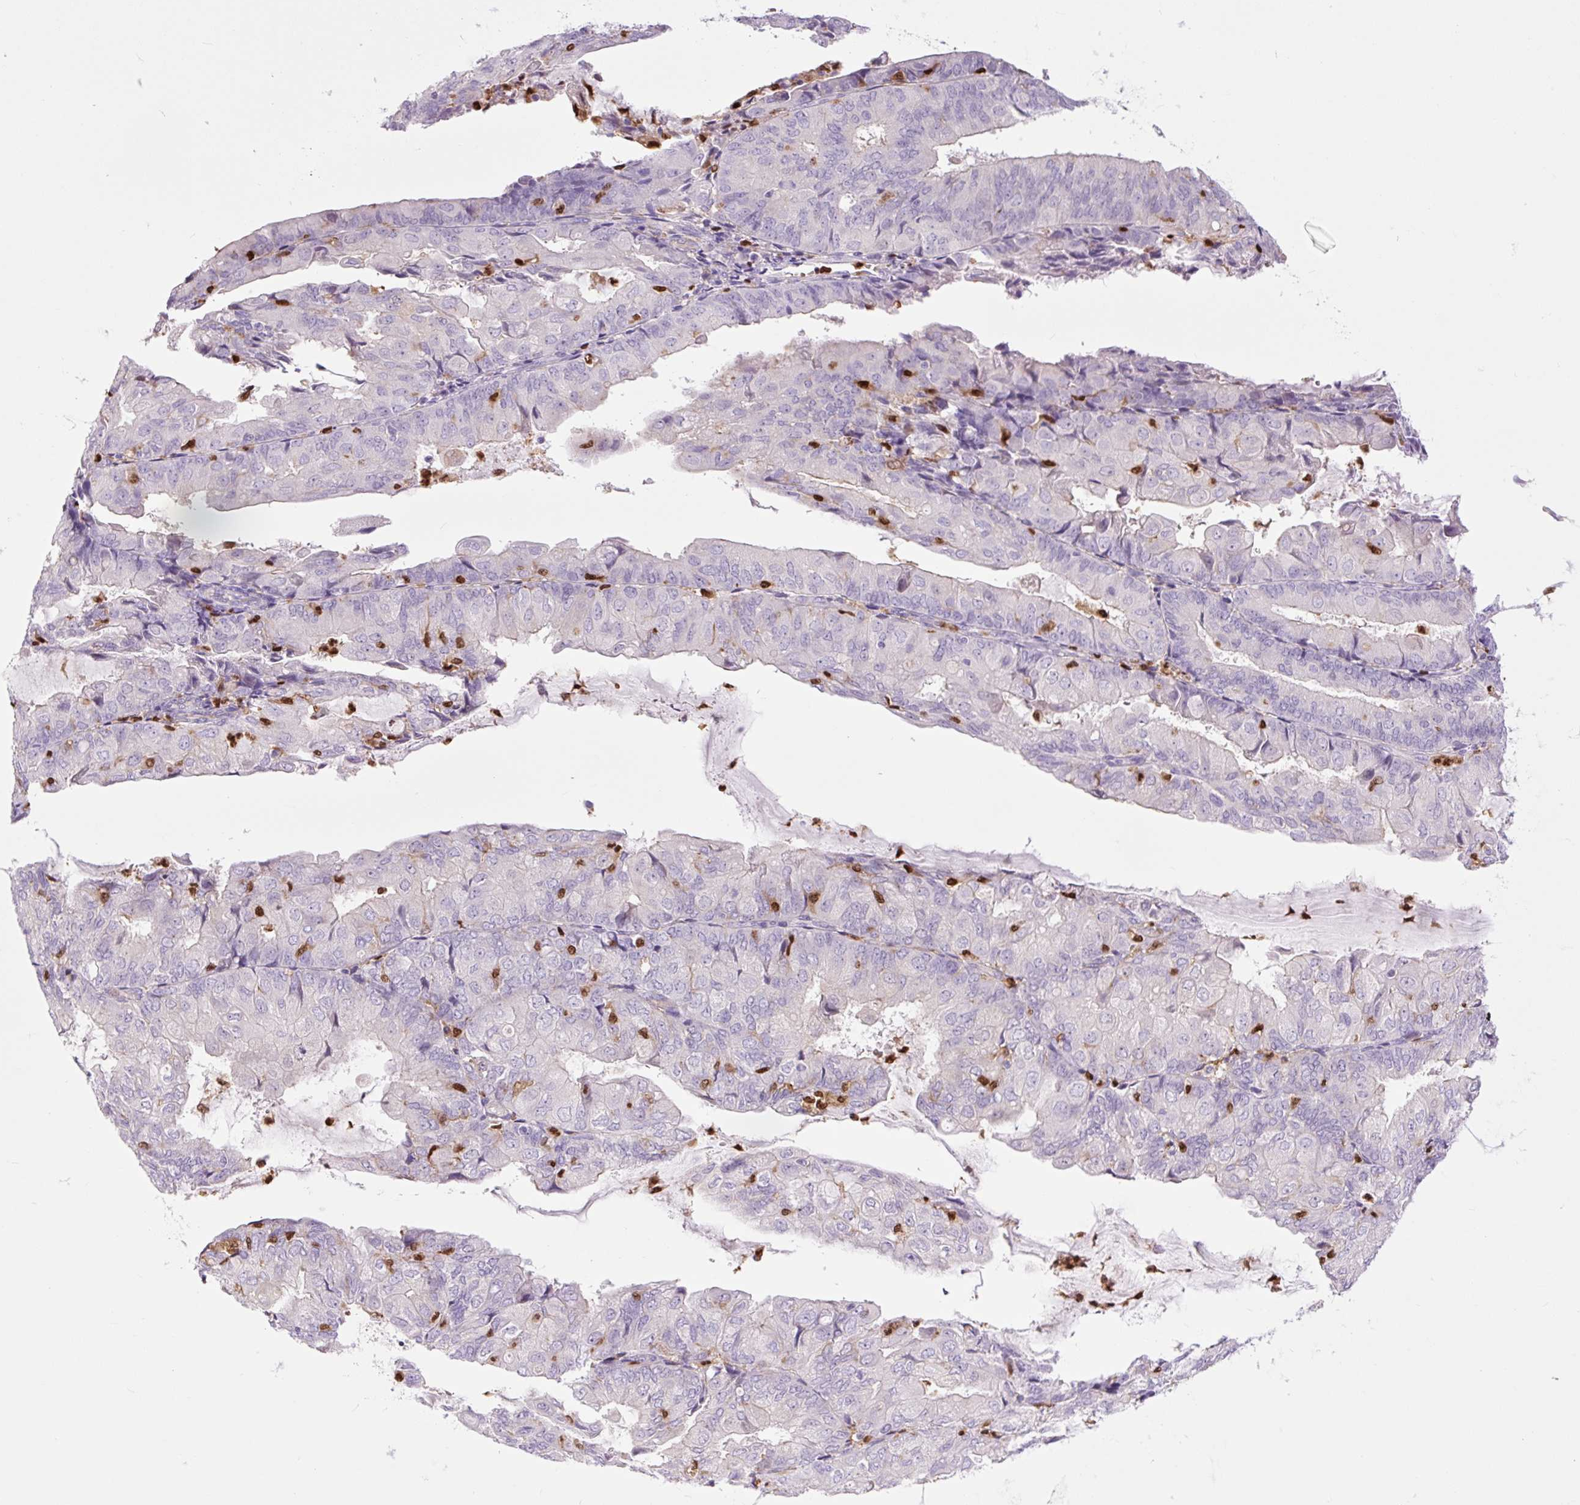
{"staining": {"intensity": "negative", "quantity": "none", "location": "none"}, "tissue": "endometrial cancer", "cell_type": "Tumor cells", "image_type": "cancer", "snomed": [{"axis": "morphology", "description": "Adenocarcinoma, NOS"}, {"axis": "topography", "description": "Endometrium"}], "caption": "Immunohistochemical staining of endometrial adenocarcinoma reveals no significant staining in tumor cells.", "gene": "SPI1", "patient": {"sex": "female", "age": 81}}